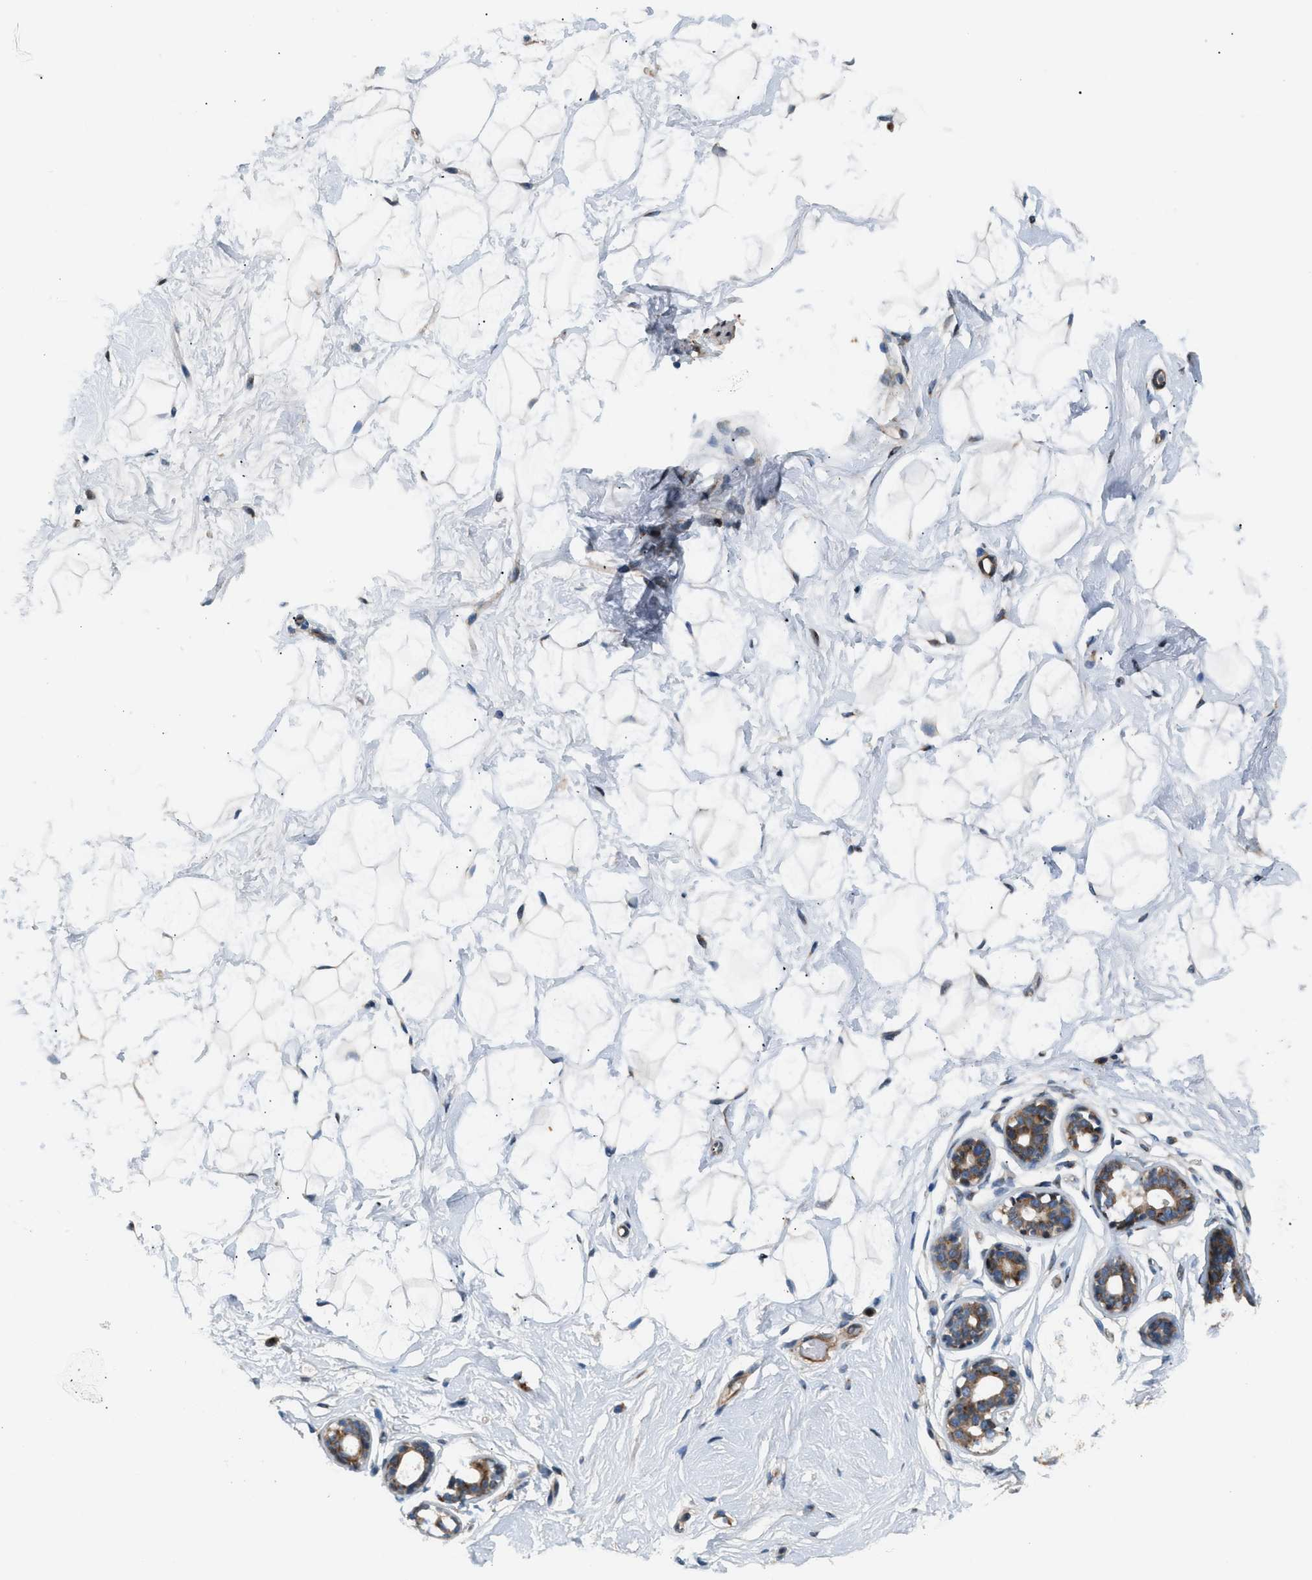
{"staining": {"intensity": "negative", "quantity": "none", "location": "none"}, "tissue": "breast", "cell_type": "Adipocytes", "image_type": "normal", "snomed": [{"axis": "morphology", "description": "Normal tissue, NOS"}, {"axis": "topography", "description": "Breast"}], "caption": "DAB immunohistochemical staining of benign human breast exhibits no significant staining in adipocytes.", "gene": "LYSMD3", "patient": {"sex": "female", "age": 23}}